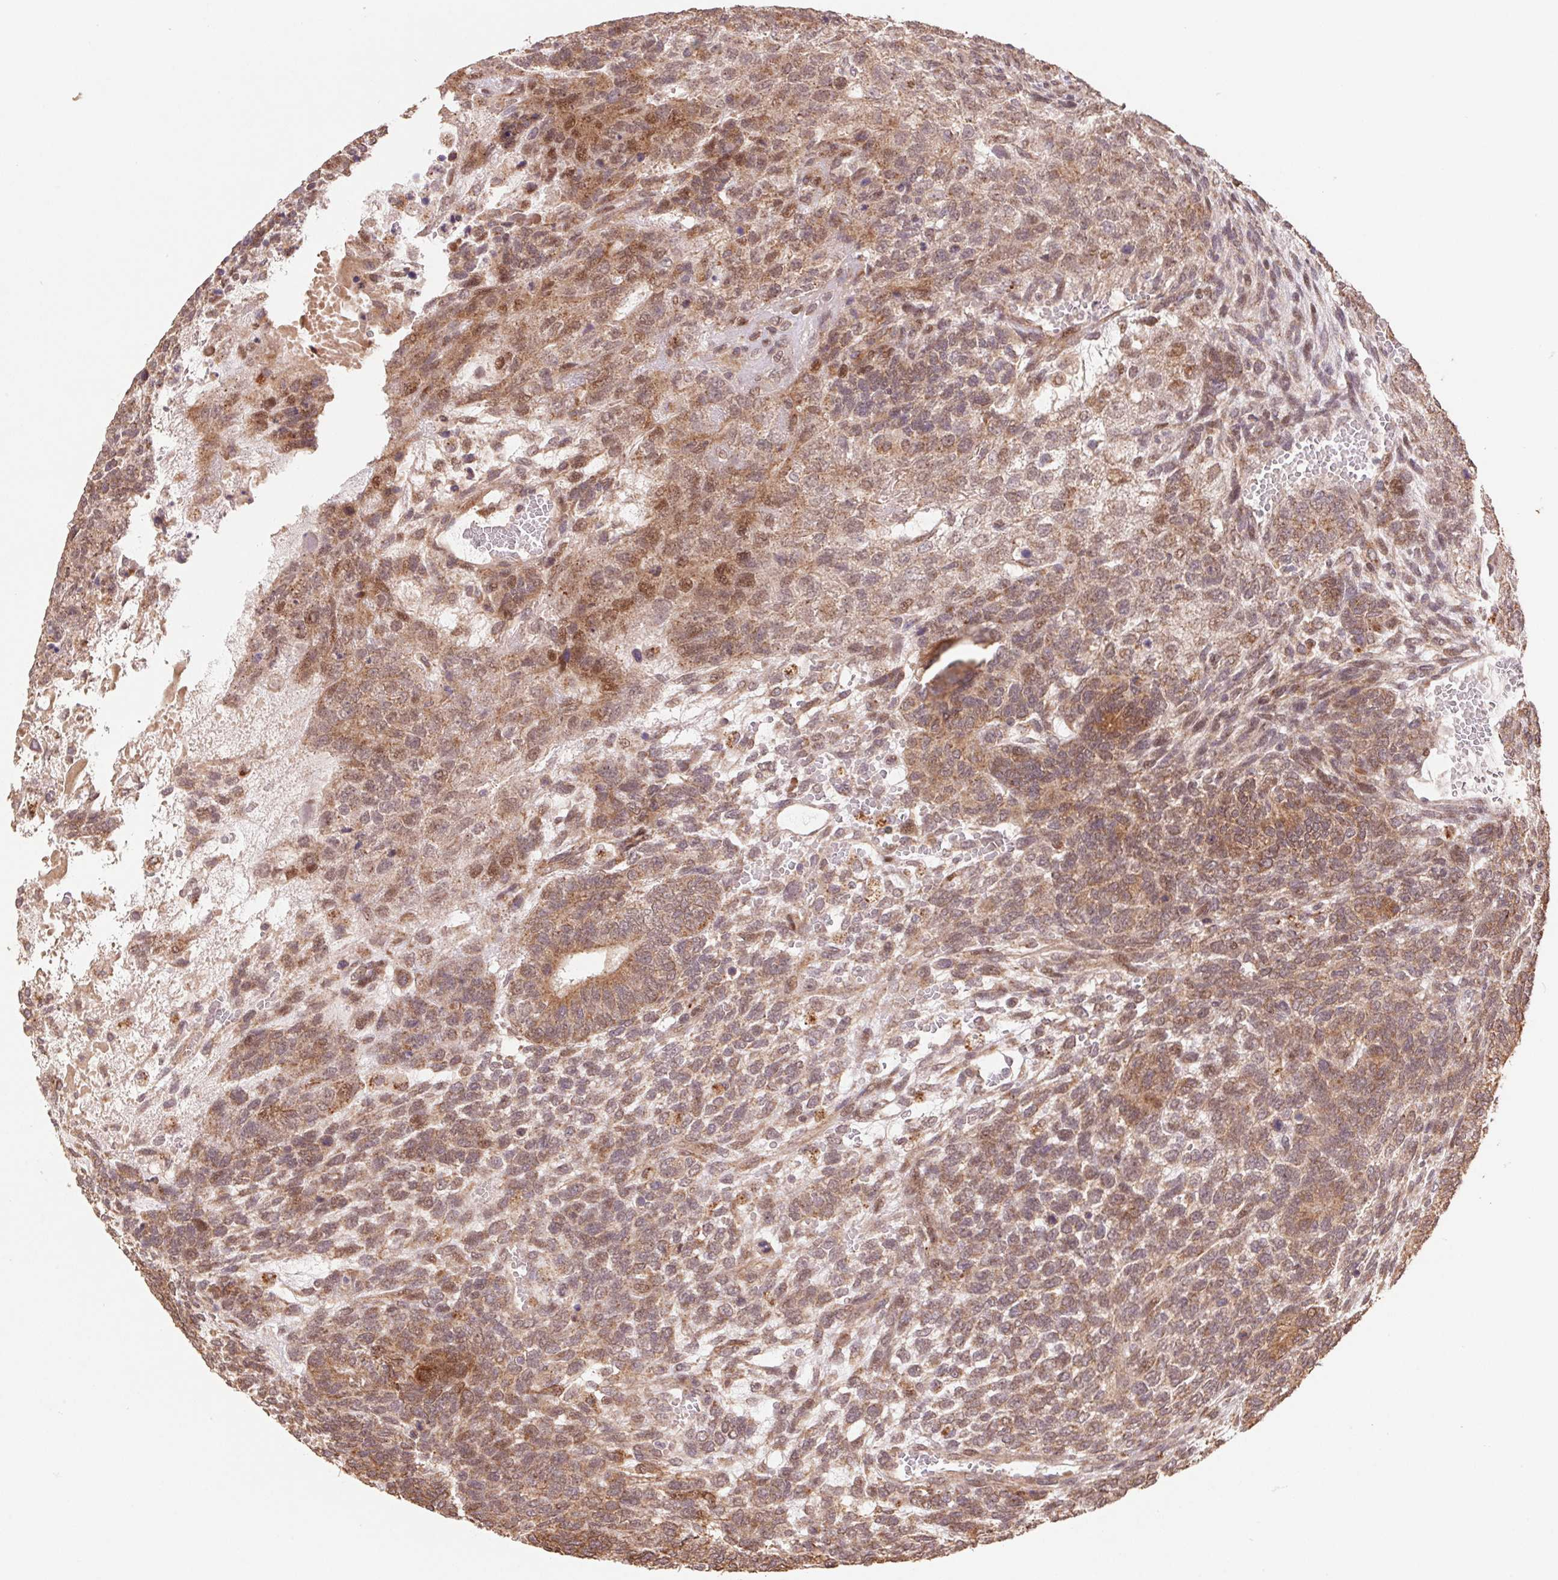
{"staining": {"intensity": "moderate", "quantity": ">75%", "location": "cytoplasmic/membranous"}, "tissue": "testis cancer", "cell_type": "Tumor cells", "image_type": "cancer", "snomed": [{"axis": "morphology", "description": "Normal tissue, NOS"}, {"axis": "morphology", "description": "Carcinoma, Embryonal, NOS"}, {"axis": "topography", "description": "Testis"}, {"axis": "topography", "description": "Epididymis"}], "caption": "Protein expression analysis of embryonal carcinoma (testis) demonstrates moderate cytoplasmic/membranous staining in approximately >75% of tumor cells.", "gene": "PDHA1", "patient": {"sex": "male", "age": 23}}